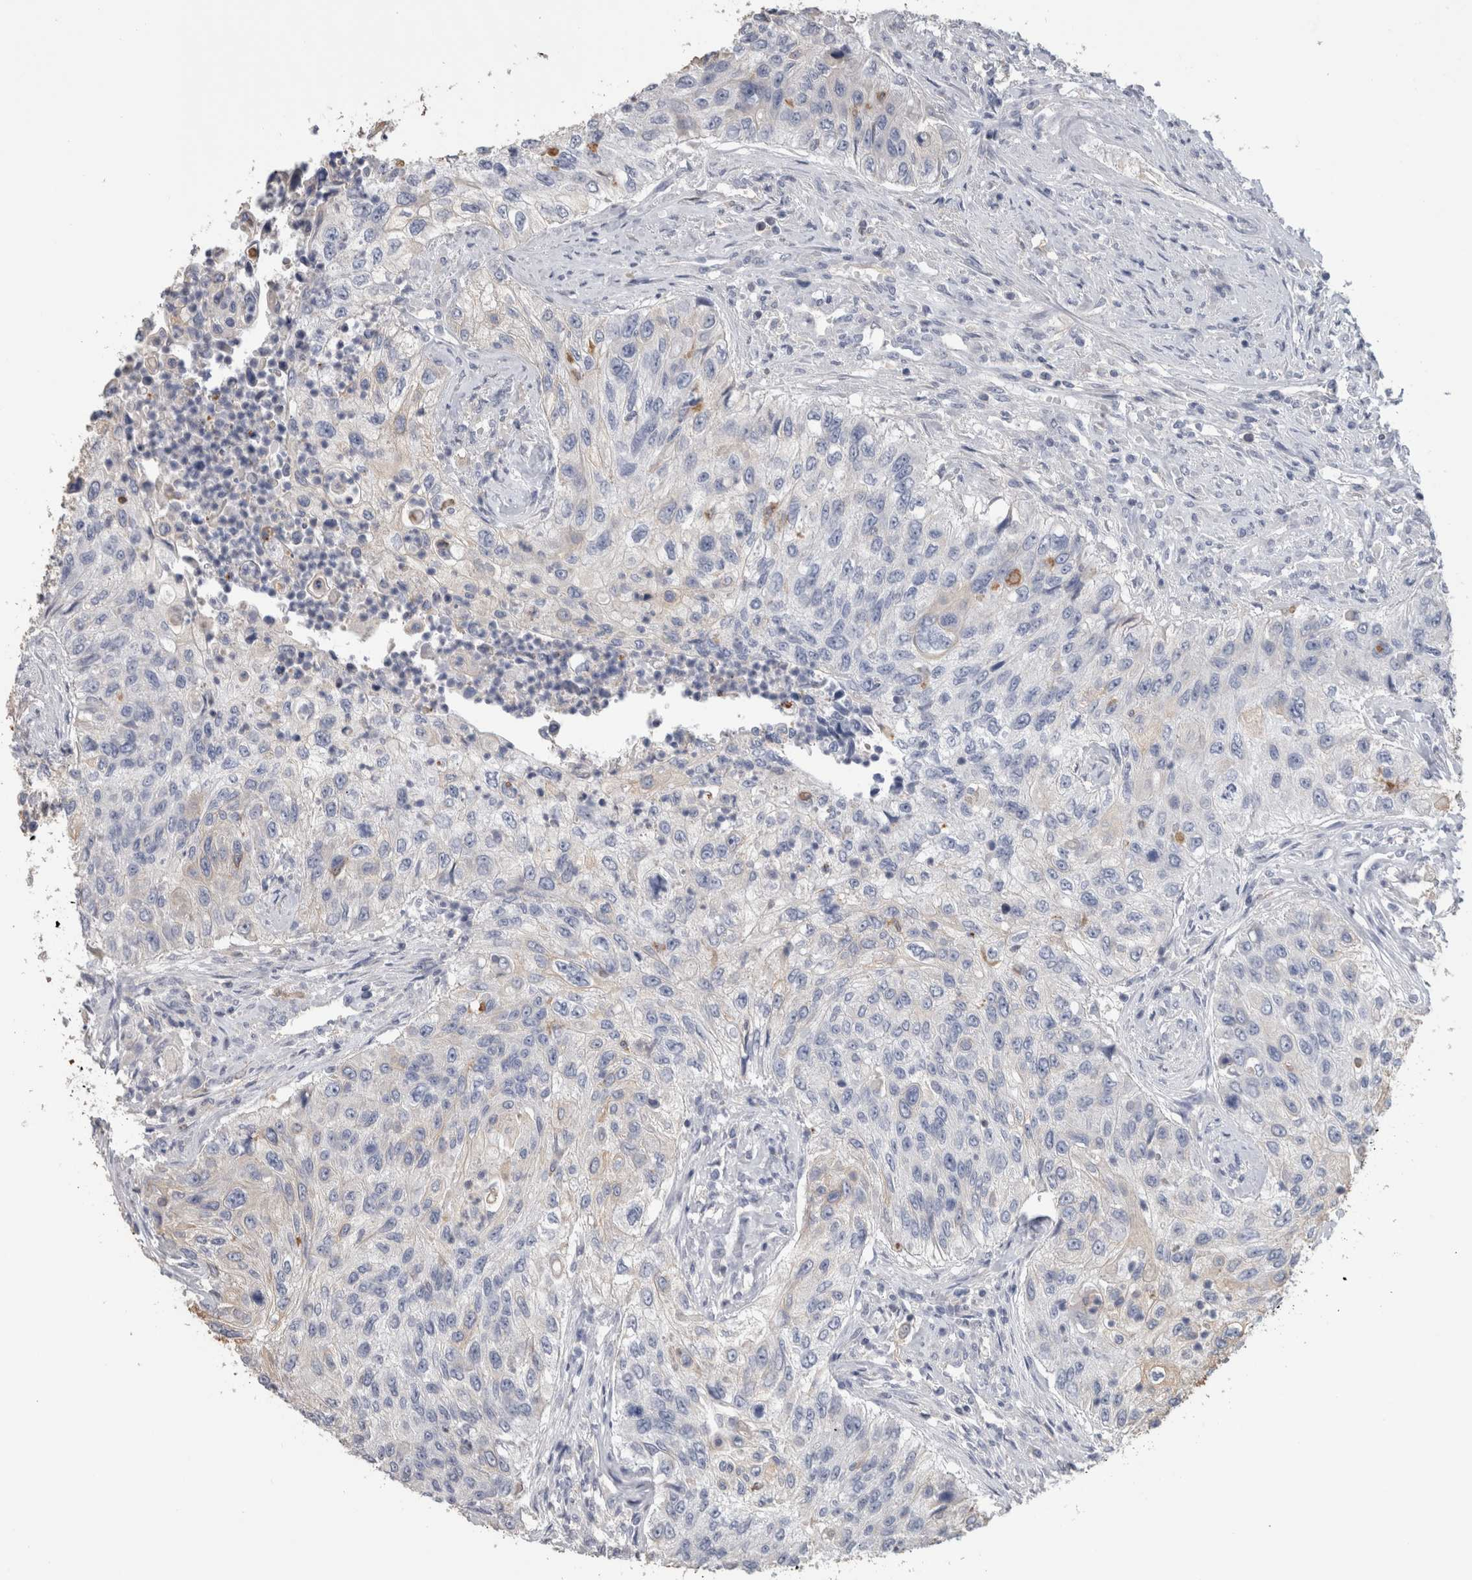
{"staining": {"intensity": "negative", "quantity": "none", "location": "none"}, "tissue": "urothelial cancer", "cell_type": "Tumor cells", "image_type": "cancer", "snomed": [{"axis": "morphology", "description": "Urothelial carcinoma, High grade"}, {"axis": "topography", "description": "Urinary bladder"}], "caption": "Immunohistochemical staining of high-grade urothelial carcinoma displays no significant expression in tumor cells. (DAB (3,3'-diaminobenzidine) immunohistochemistry visualized using brightfield microscopy, high magnification).", "gene": "SCRN1", "patient": {"sex": "female", "age": 60}}